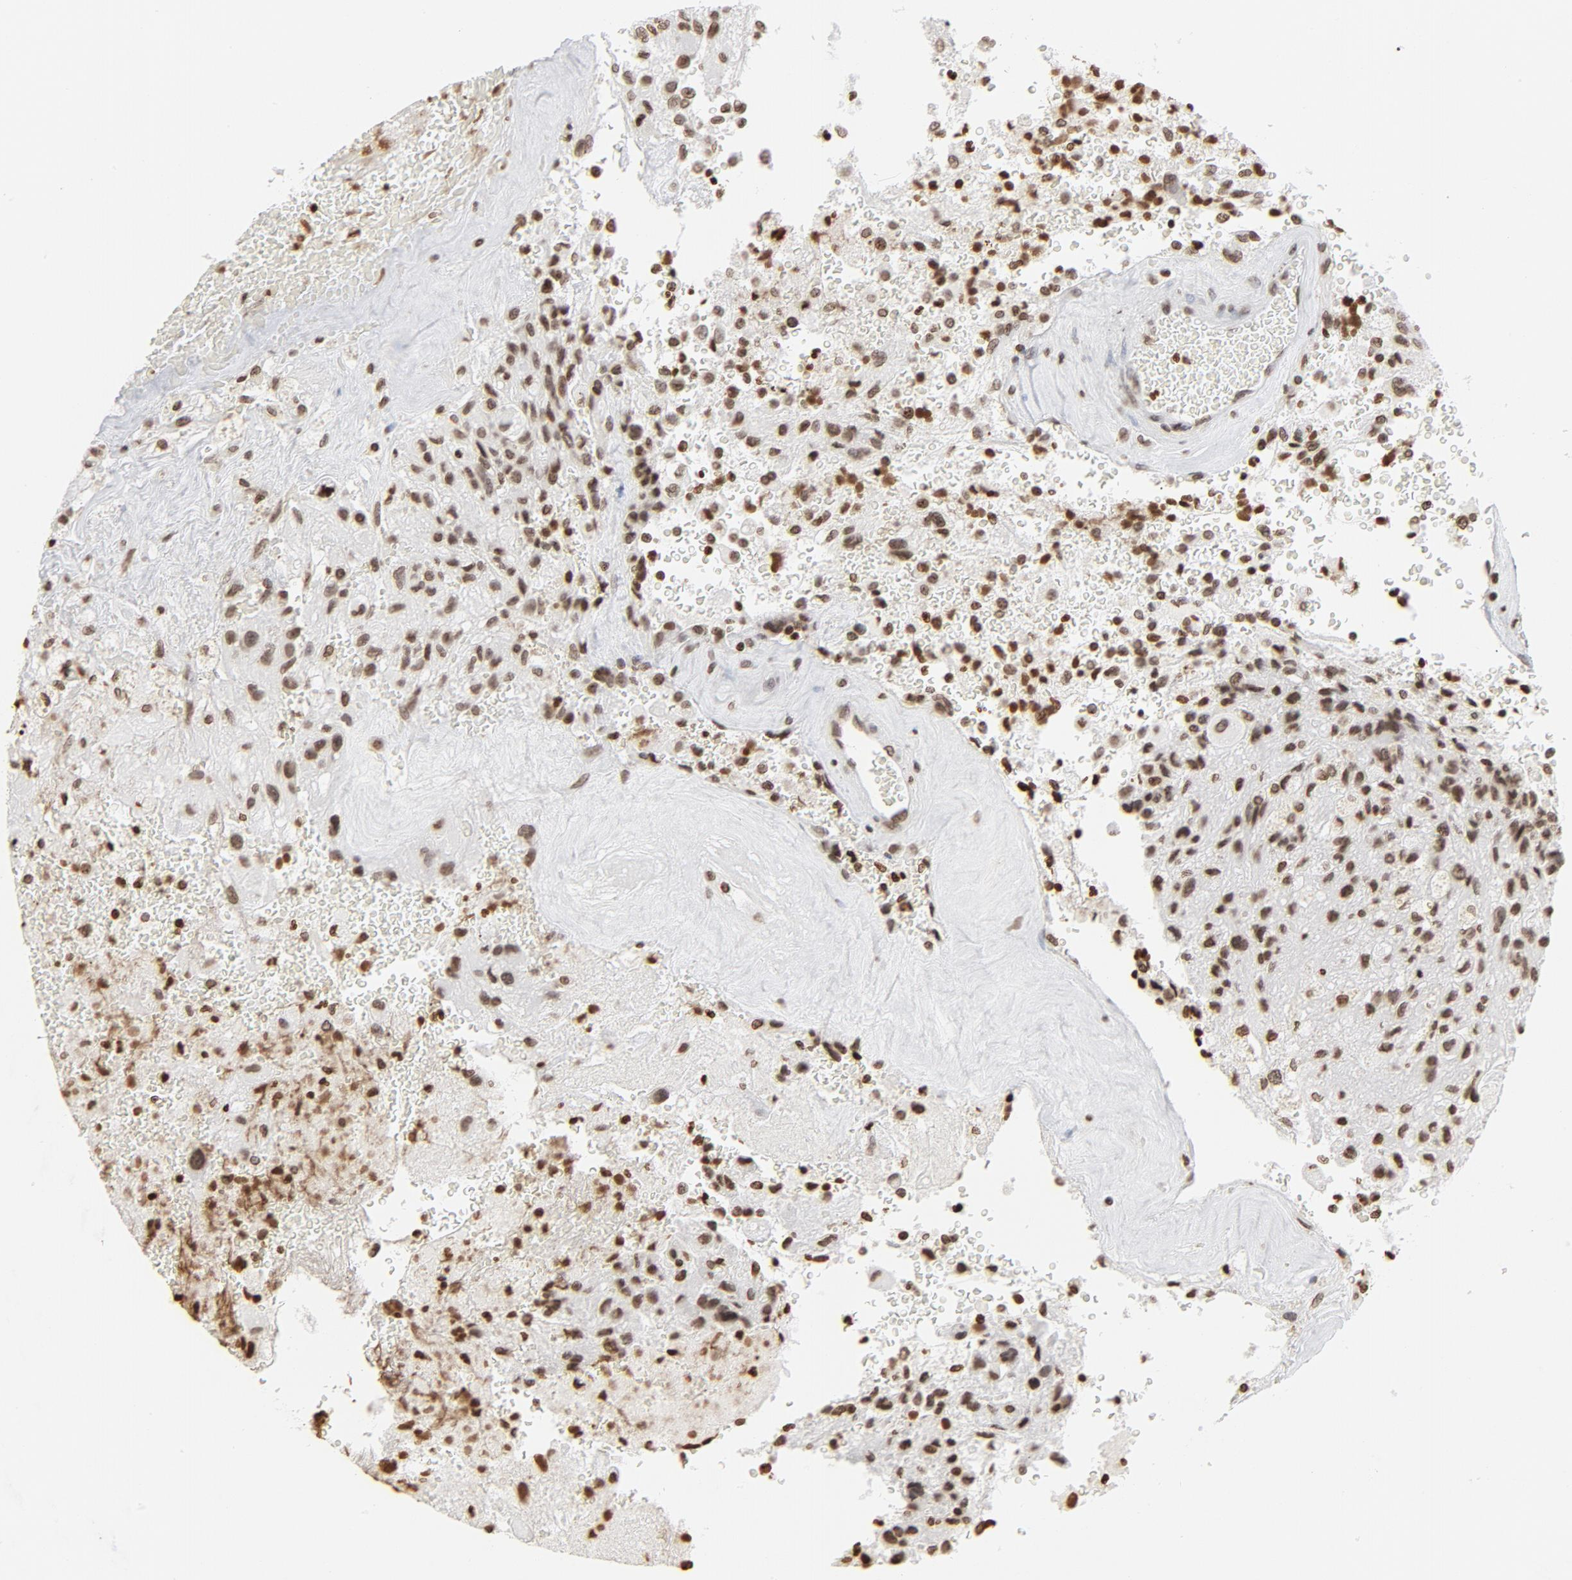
{"staining": {"intensity": "moderate", "quantity": ">75%", "location": "nuclear"}, "tissue": "glioma", "cell_type": "Tumor cells", "image_type": "cancer", "snomed": [{"axis": "morphology", "description": "Normal tissue, NOS"}, {"axis": "morphology", "description": "Glioma, malignant, High grade"}, {"axis": "topography", "description": "Cerebral cortex"}], "caption": "Malignant glioma (high-grade) stained with a brown dye exhibits moderate nuclear positive expression in about >75% of tumor cells.", "gene": "H2AC12", "patient": {"sex": "male", "age": 56}}